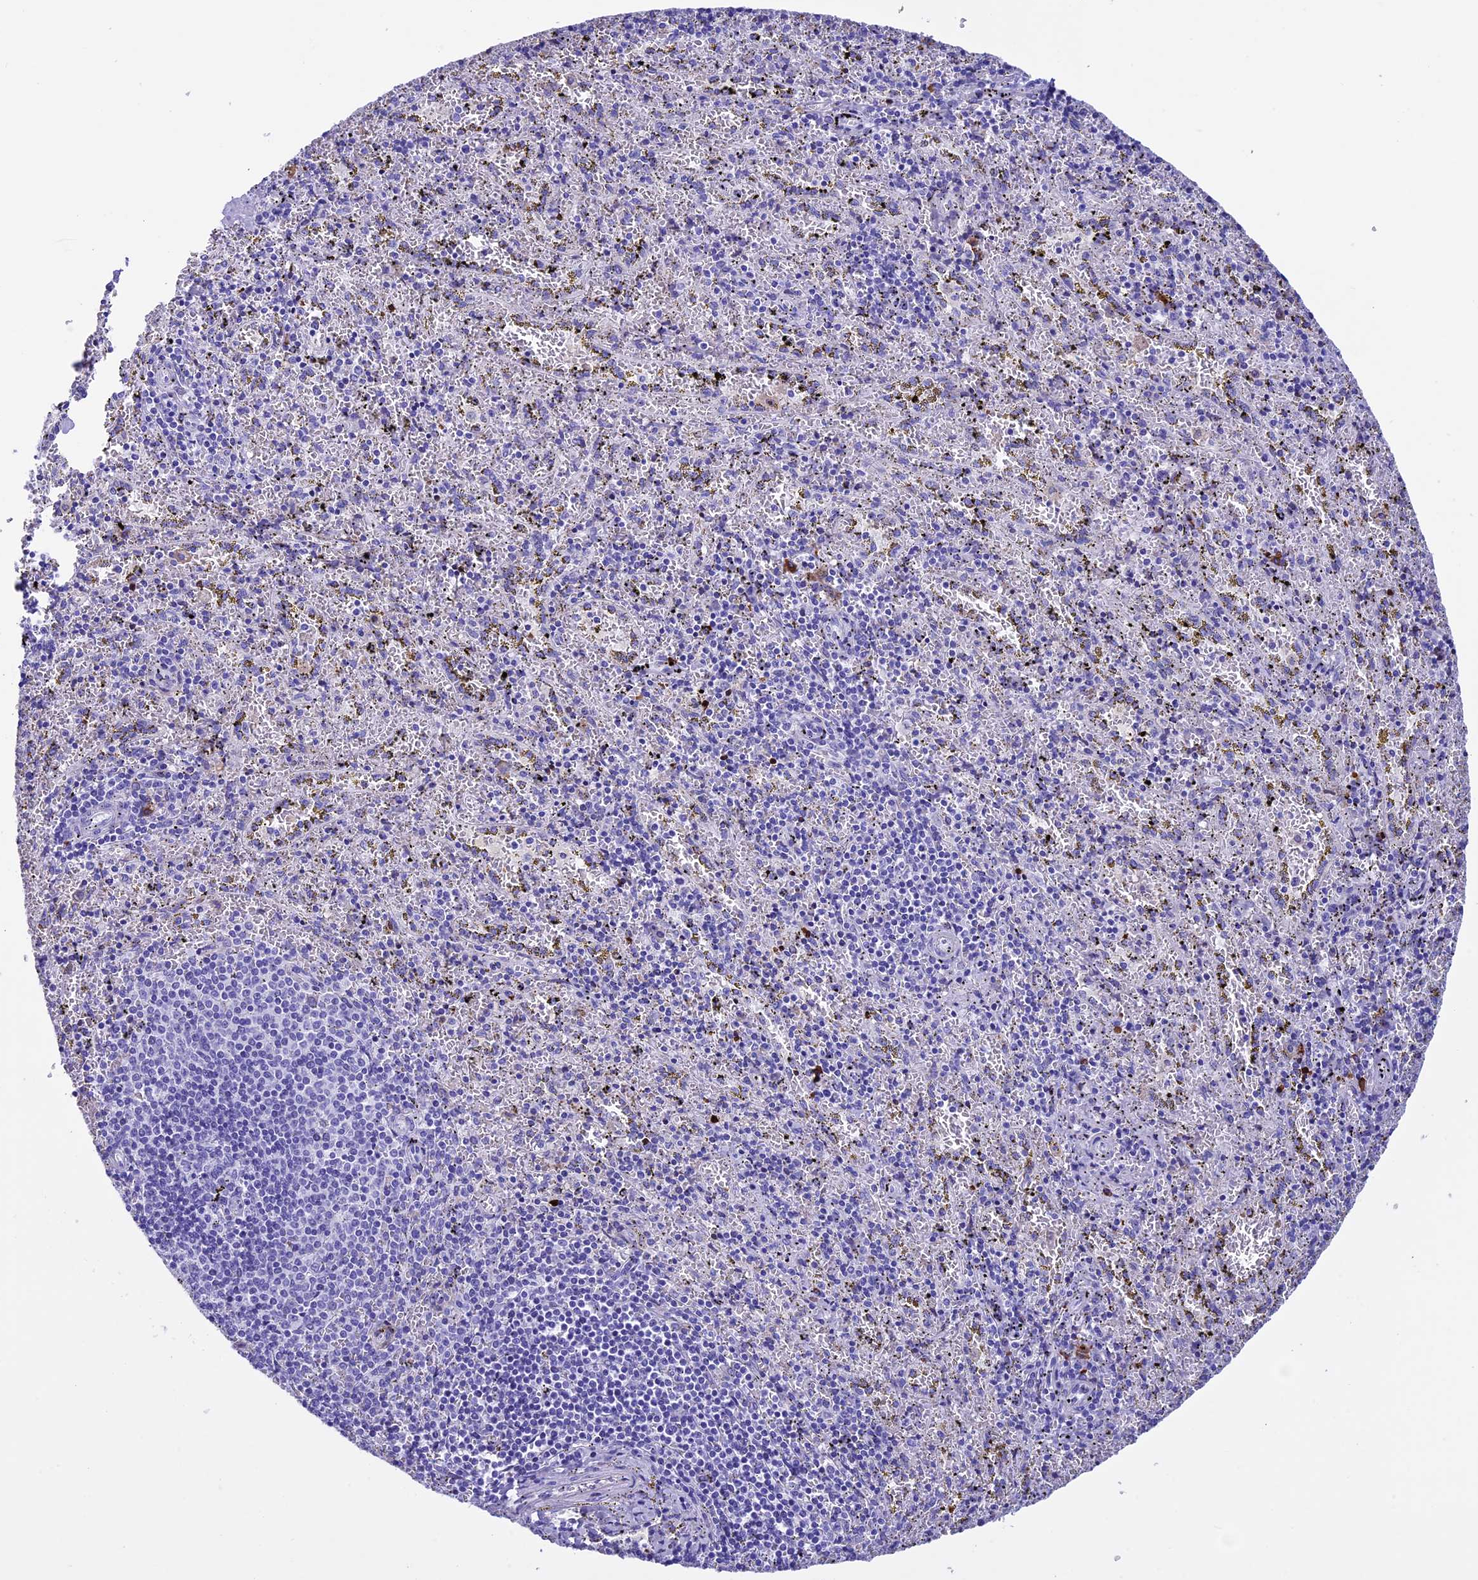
{"staining": {"intensity": "strong", "quantity": "<25%", "location": "cytoplasmic/membranous"}, "tissue": "spleen", "cell_type": "Cells in red pulp", "image_type": "normal", "snomed": [{"axis": "morphology", "description": "Normal tissue, NOS"}, {"axis": "topography", "description": "Spleen"}], "caption": "About <25% of cells in red pulp in benign spleen display strong cytoplasmic/membranous protein positivity as visualized by brown immunohistochemical staining.", "gene": "IGSF6", "patient": {"sex": "male", "age": 11}}